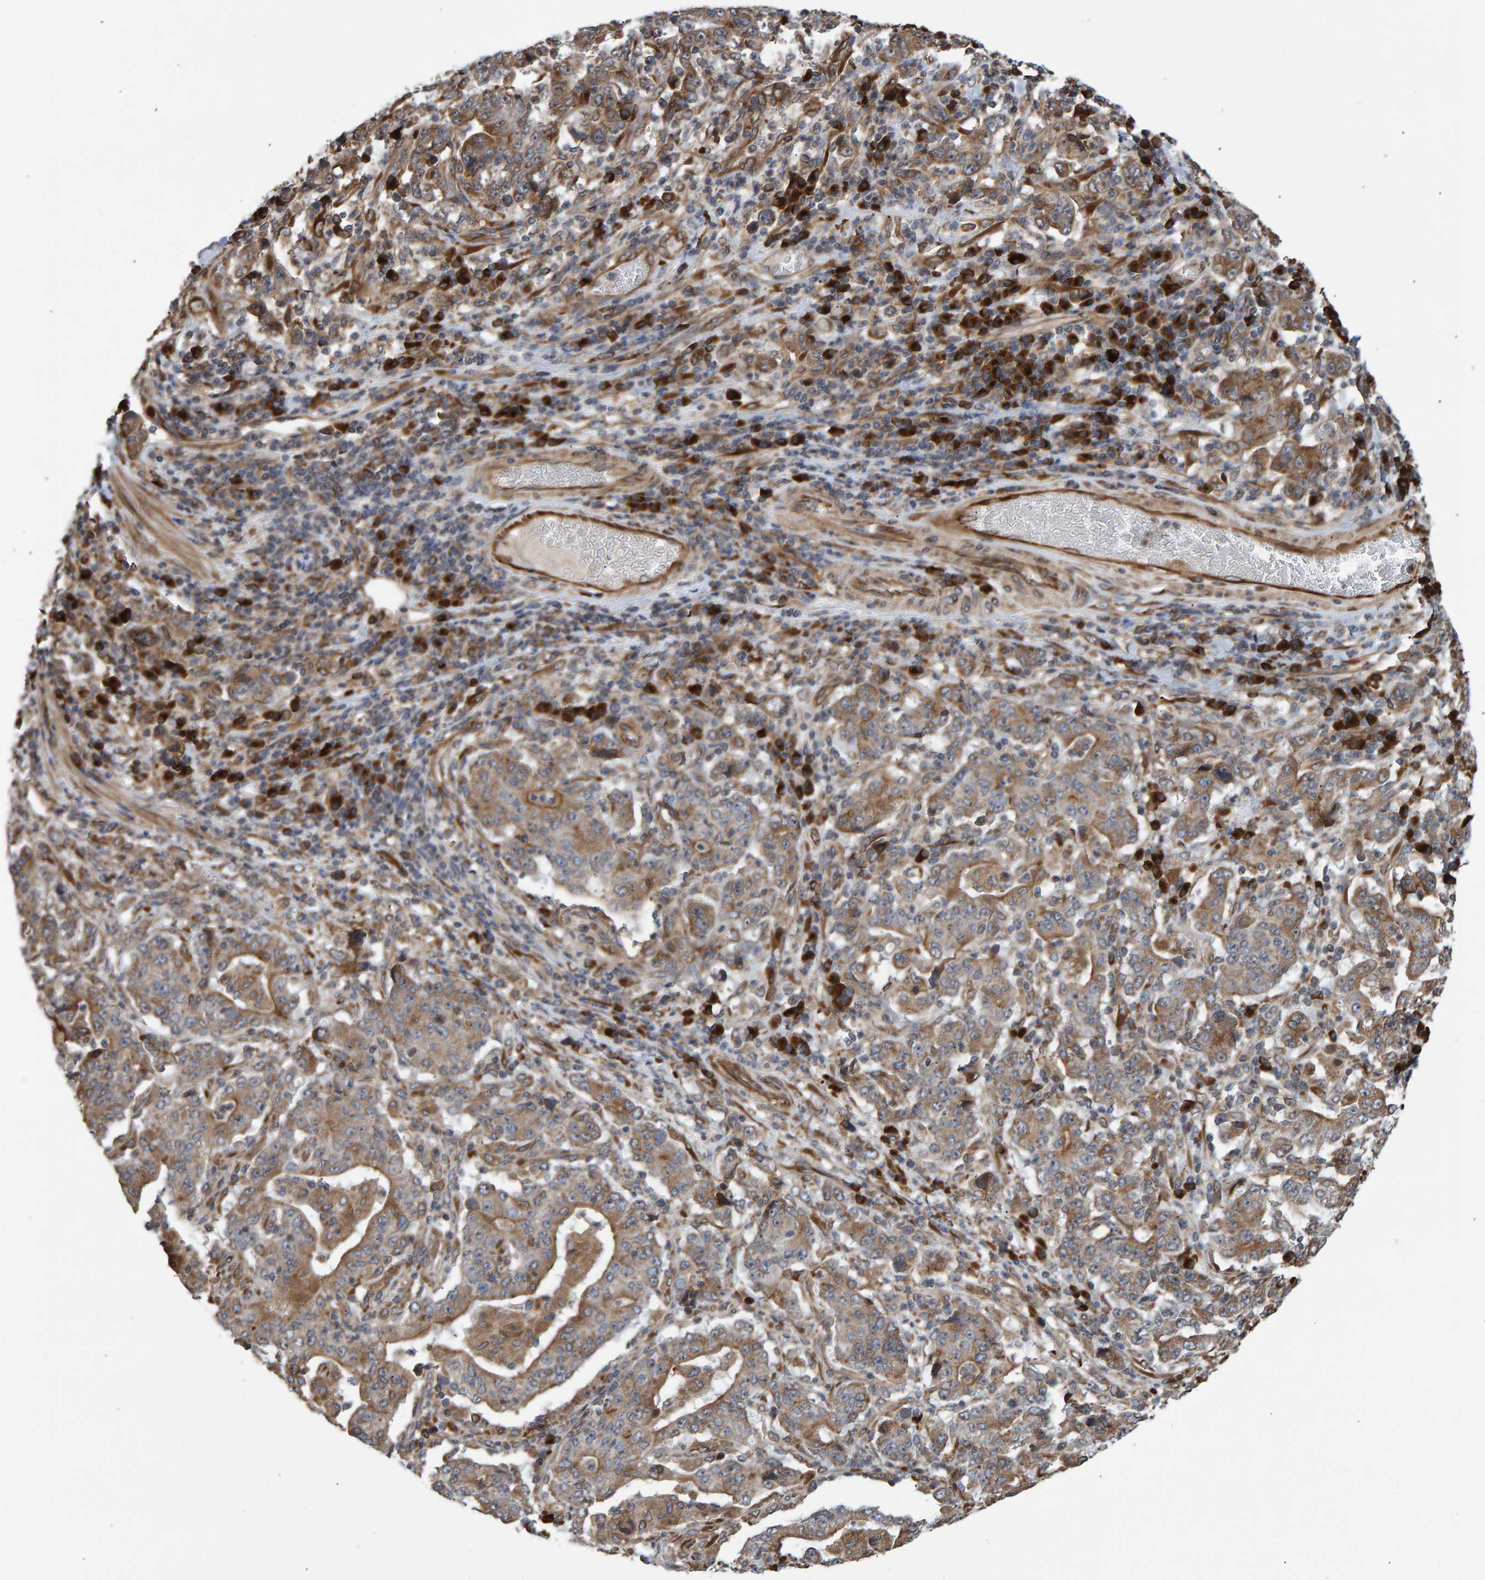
{"staining": {"intensity": "moderate", "quantity": ">75%", "location": "cytoplasmic/membranous"}, "tissue": "stomach cancer", "cell_type": "Tumor cells", "image_type": "cancer", "snomed": [{"axis": "morphology", "description": "Normal tissue, NOS"}, {"axis": "morphology", "description": "Adenocarcinoma, NOS"}, {"axis": "topography", "description": "Stomach, upper"}, {"axis": "topography", "description": "Stomach"}], "caption": "Tumor cells exhibit medium levels of moderate cytoplasmic/membranous expression in approximately >75% of cells in stomach cancer.", "gene": "FAM117A", "patient": {"sex": "male", "age": 59}}